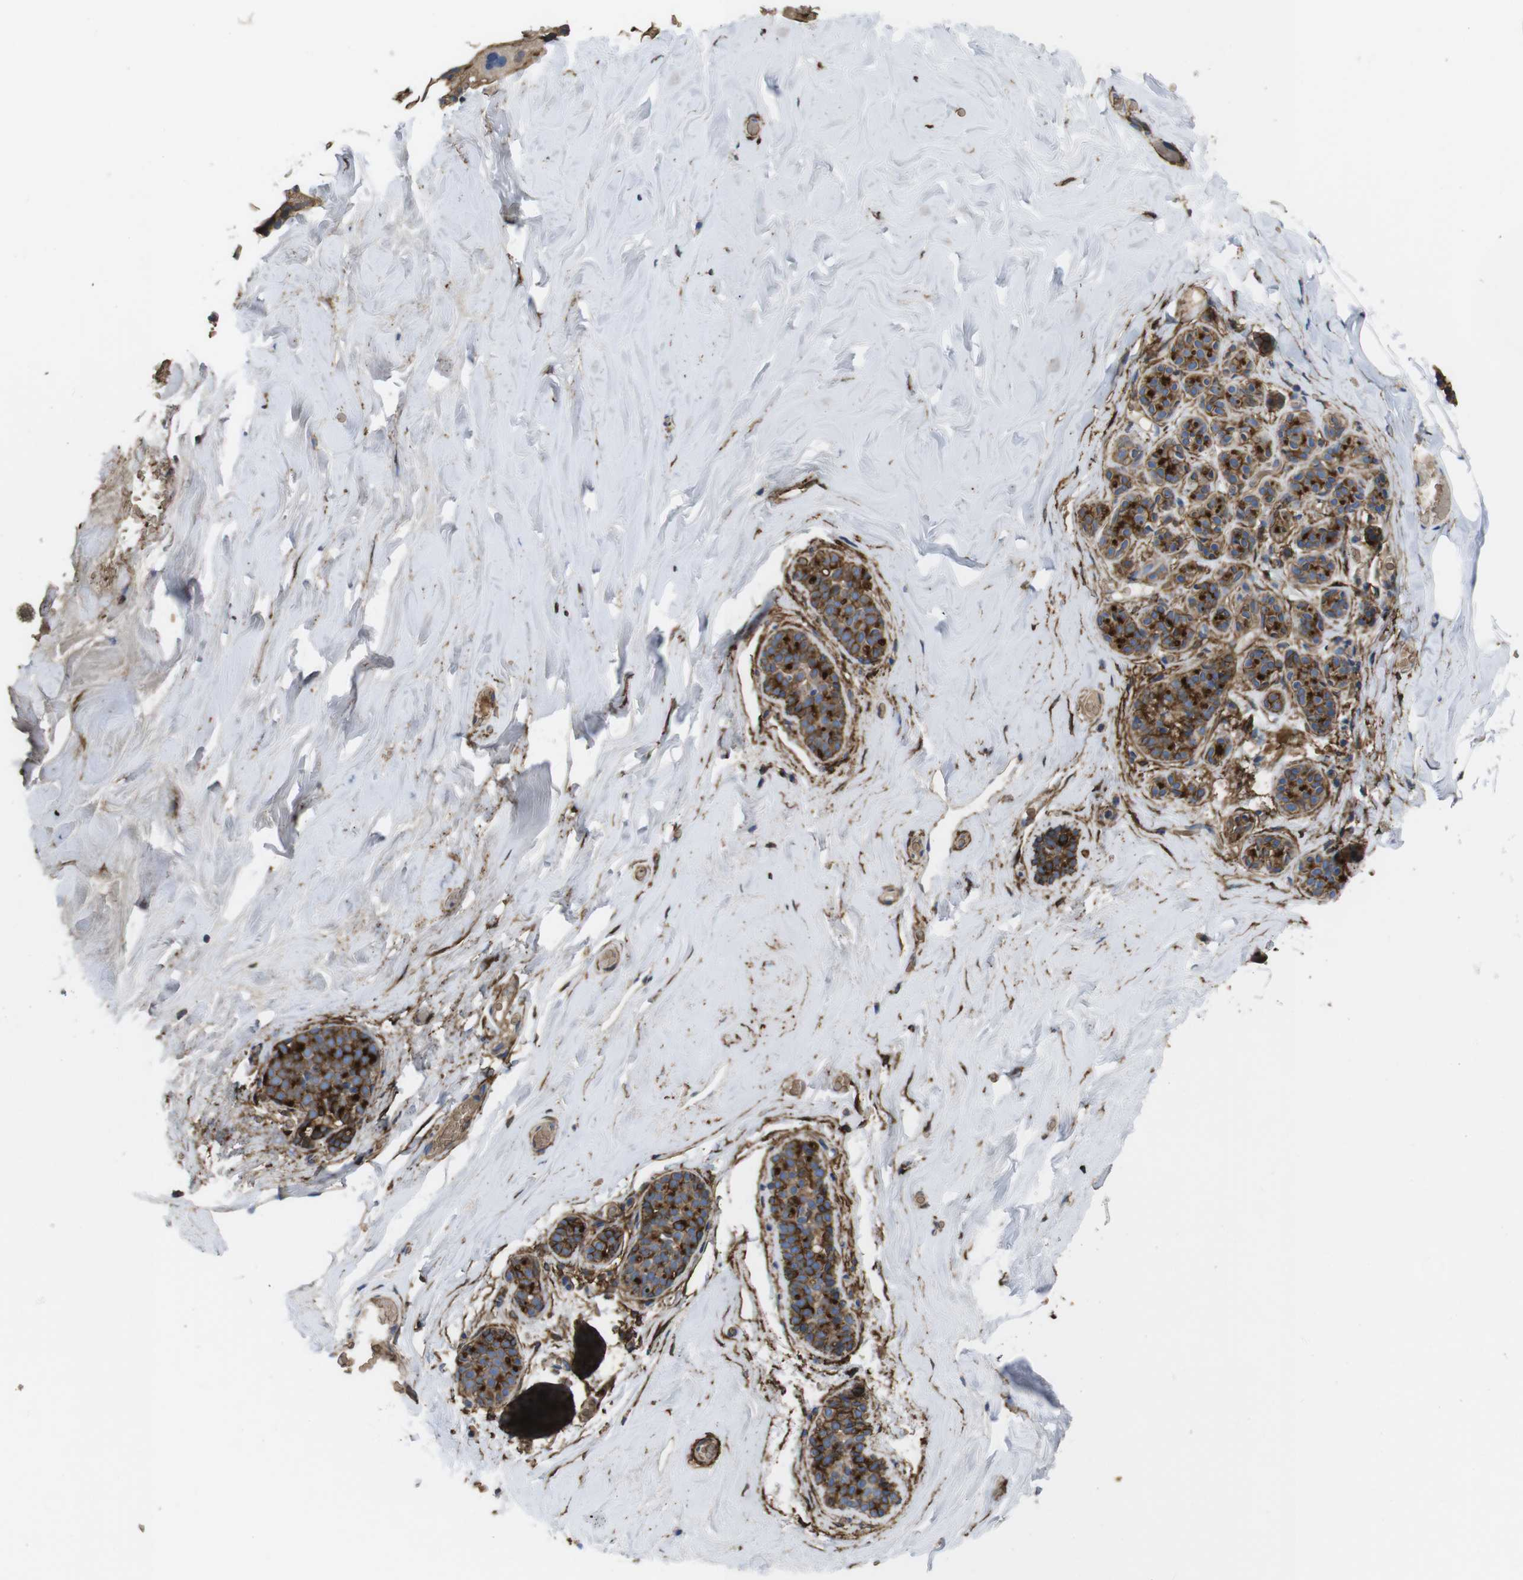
{"staining": {"intensity": "moderate", "quantity": ">75%", "location": "cytoplasmic/membranous"}, "tissue": "breast", "cell_type": "Adipocytes", "image_type": "normal", "snomed": [{"axis": "morphology", "description": "Normal tissue, NOS"}, {"axis": "topography", "description": "Breast"}], "caption": "Immunohistochemistry (IHC) histopathology image of unremarkable breast: human breast stained using immunohistochemistry (IHC) shows medium levels of moderate protein expression localized specifically in the cytoplasmic/membranous of adipocytes, appearing as a cytoplasmic/membranous brown color.", "gene": "CYBRD1", "patient": {"sex": "female", "age": 75}}